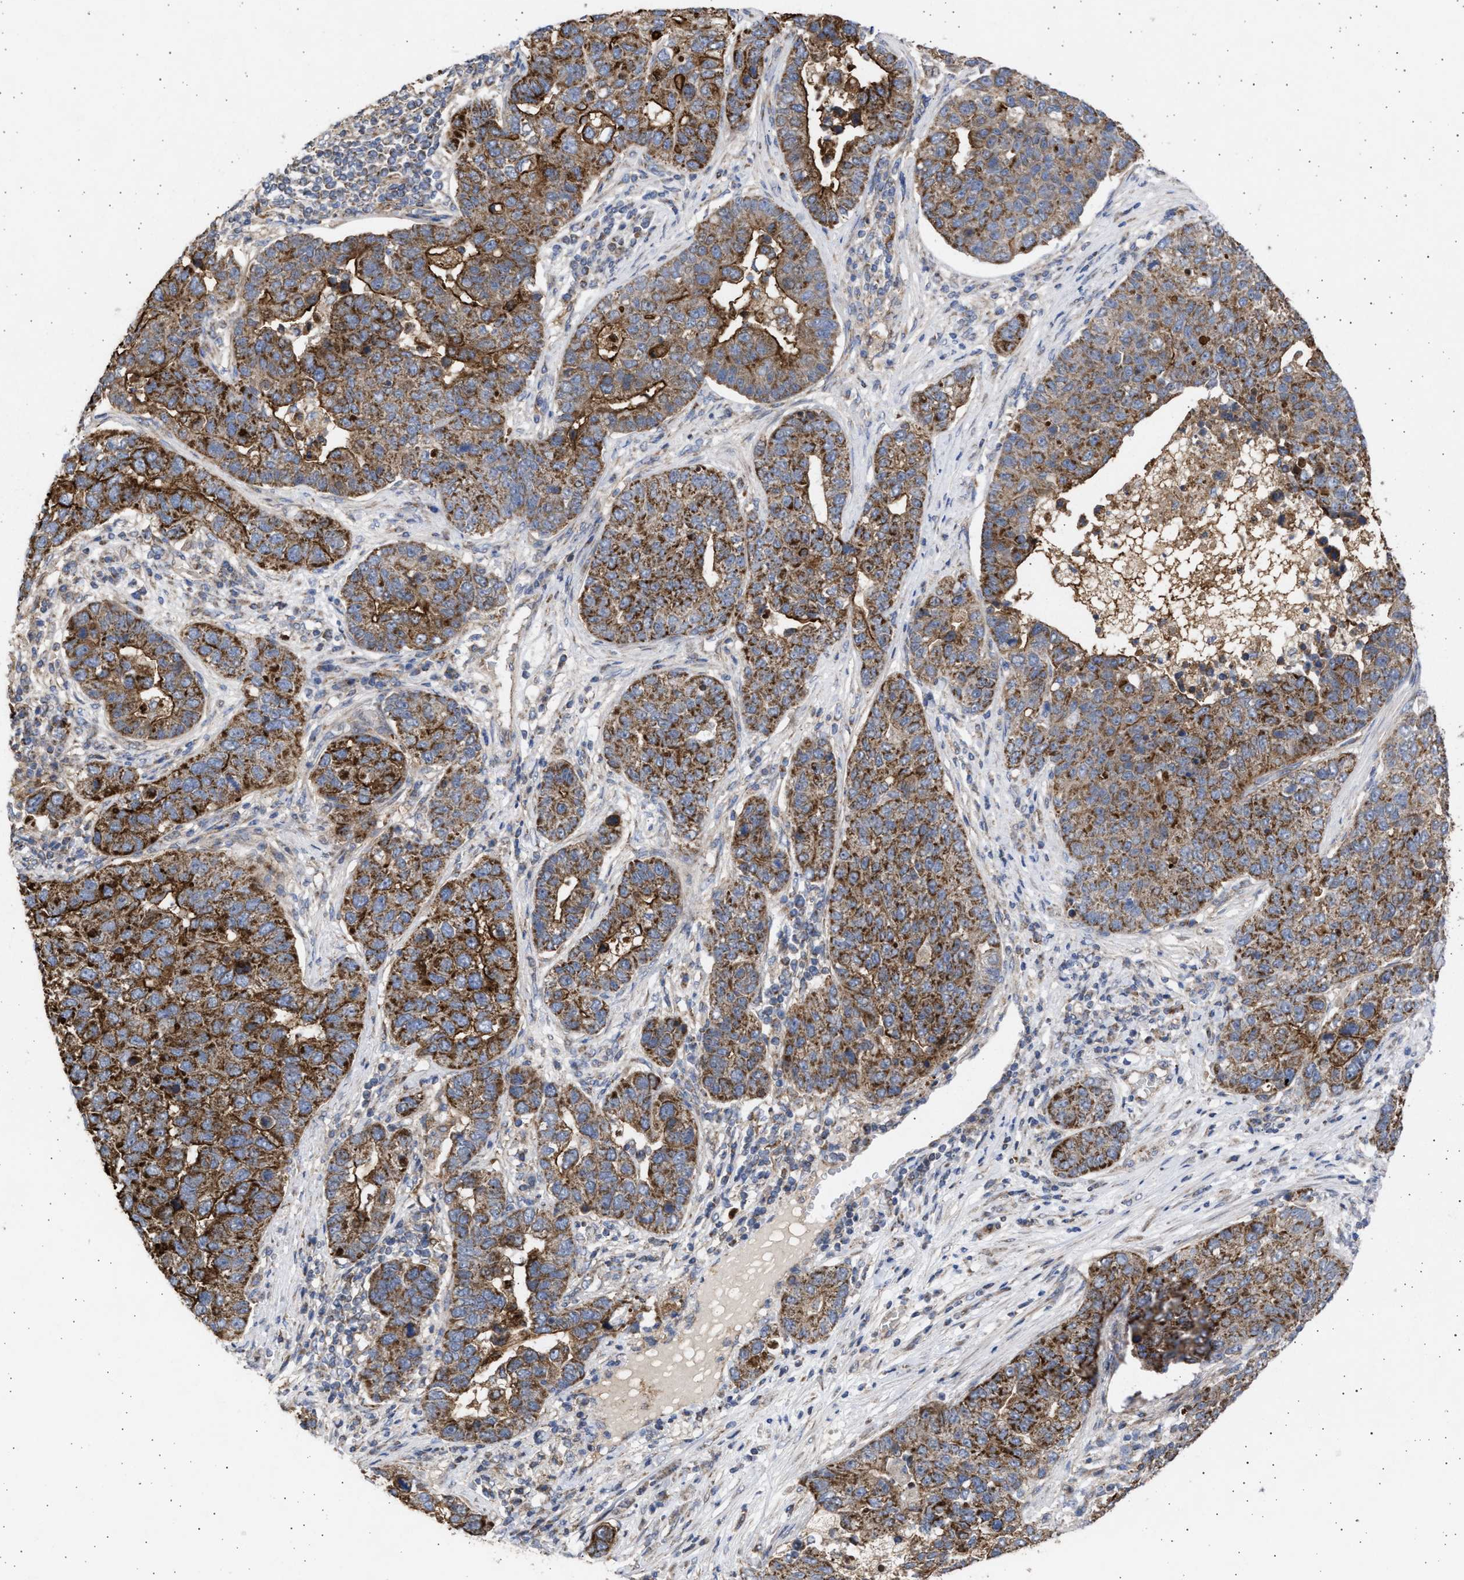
{"staining": {"intensity": "strong", "quantity": ">75%", "location": "cytoplasmic/membranous"}, "tissue": "pancreatic cancer", "cell_type": "Tumor cells", "image_type": "cancer", "snomed": [{"axis": "morphology", "description": "Adenocarcinoma, NOS"}, {"axis": "topography", "description": "Pancreas"}], "caption": "This histopathology image displays pancreatic cancer stained with immunohistochemistry (IHC) to label a protein in brown. The cytoplasmic/membranous of tumor cells show strong positivity for the protein. Nuclei are counter-stained blue.", "gene": "TTC19", "patient": {"sex": "female", "age": 61}}